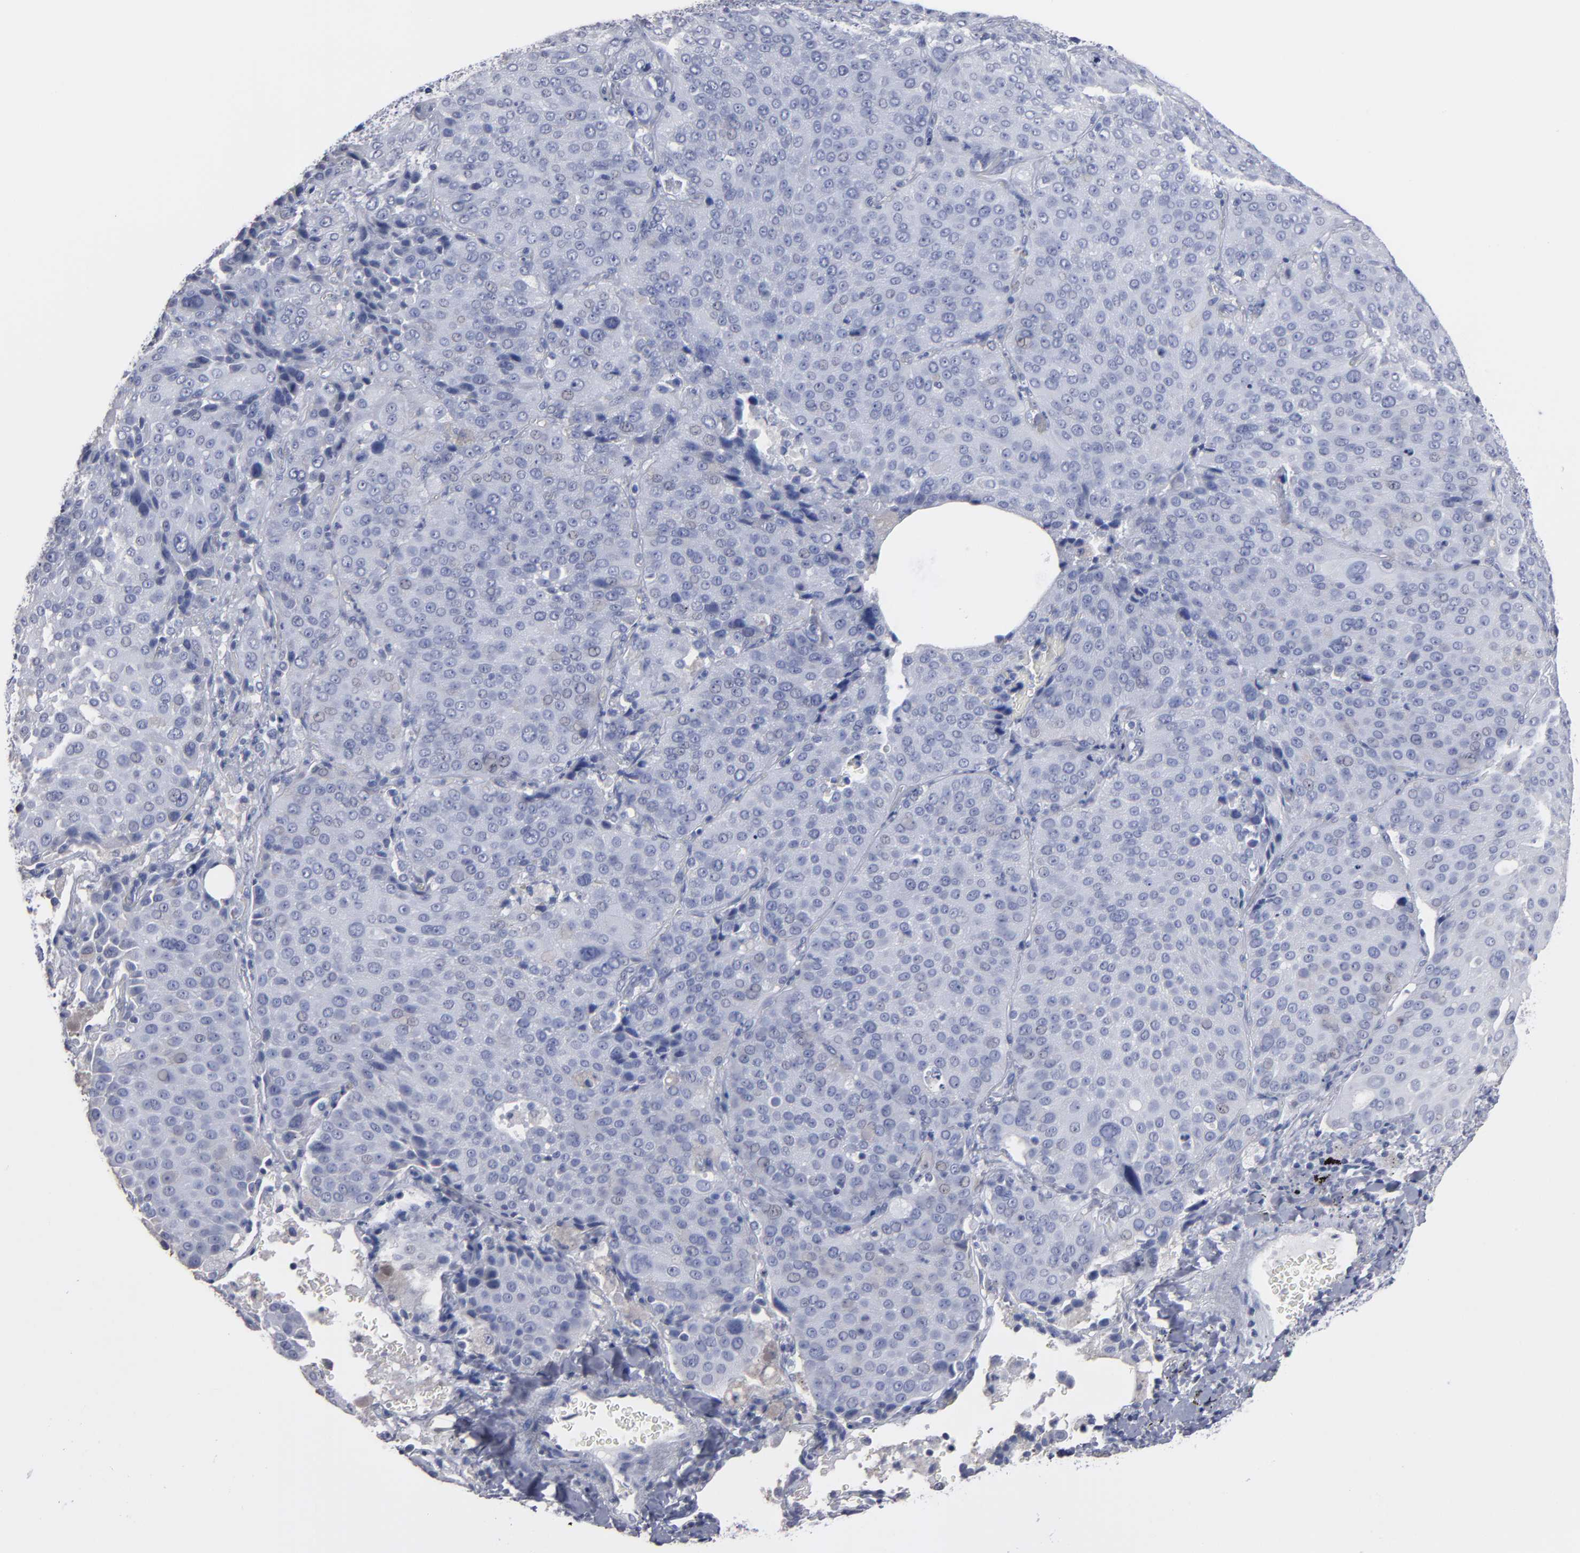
{"staining": {"intensity": "negative", "quantity": "none", "location": "none"}, "tissue": "lung cancer", "cell_type": "Tumor cells", "image_type": "cancer", "snomed": [{"axis": "morphology", "description": "Squamous cell carcinoma, NOS"}, {"axis": "topography", "description": "Lung"}], "caption": "DAB (3,3'-diaminobenzidine) immunohistochemical staining of squamous cell carcinoma (lung) reveals no significant expression in tumor cells.", "gene": "RPH3A", "patient": {"sex": "male", "age": 54}}